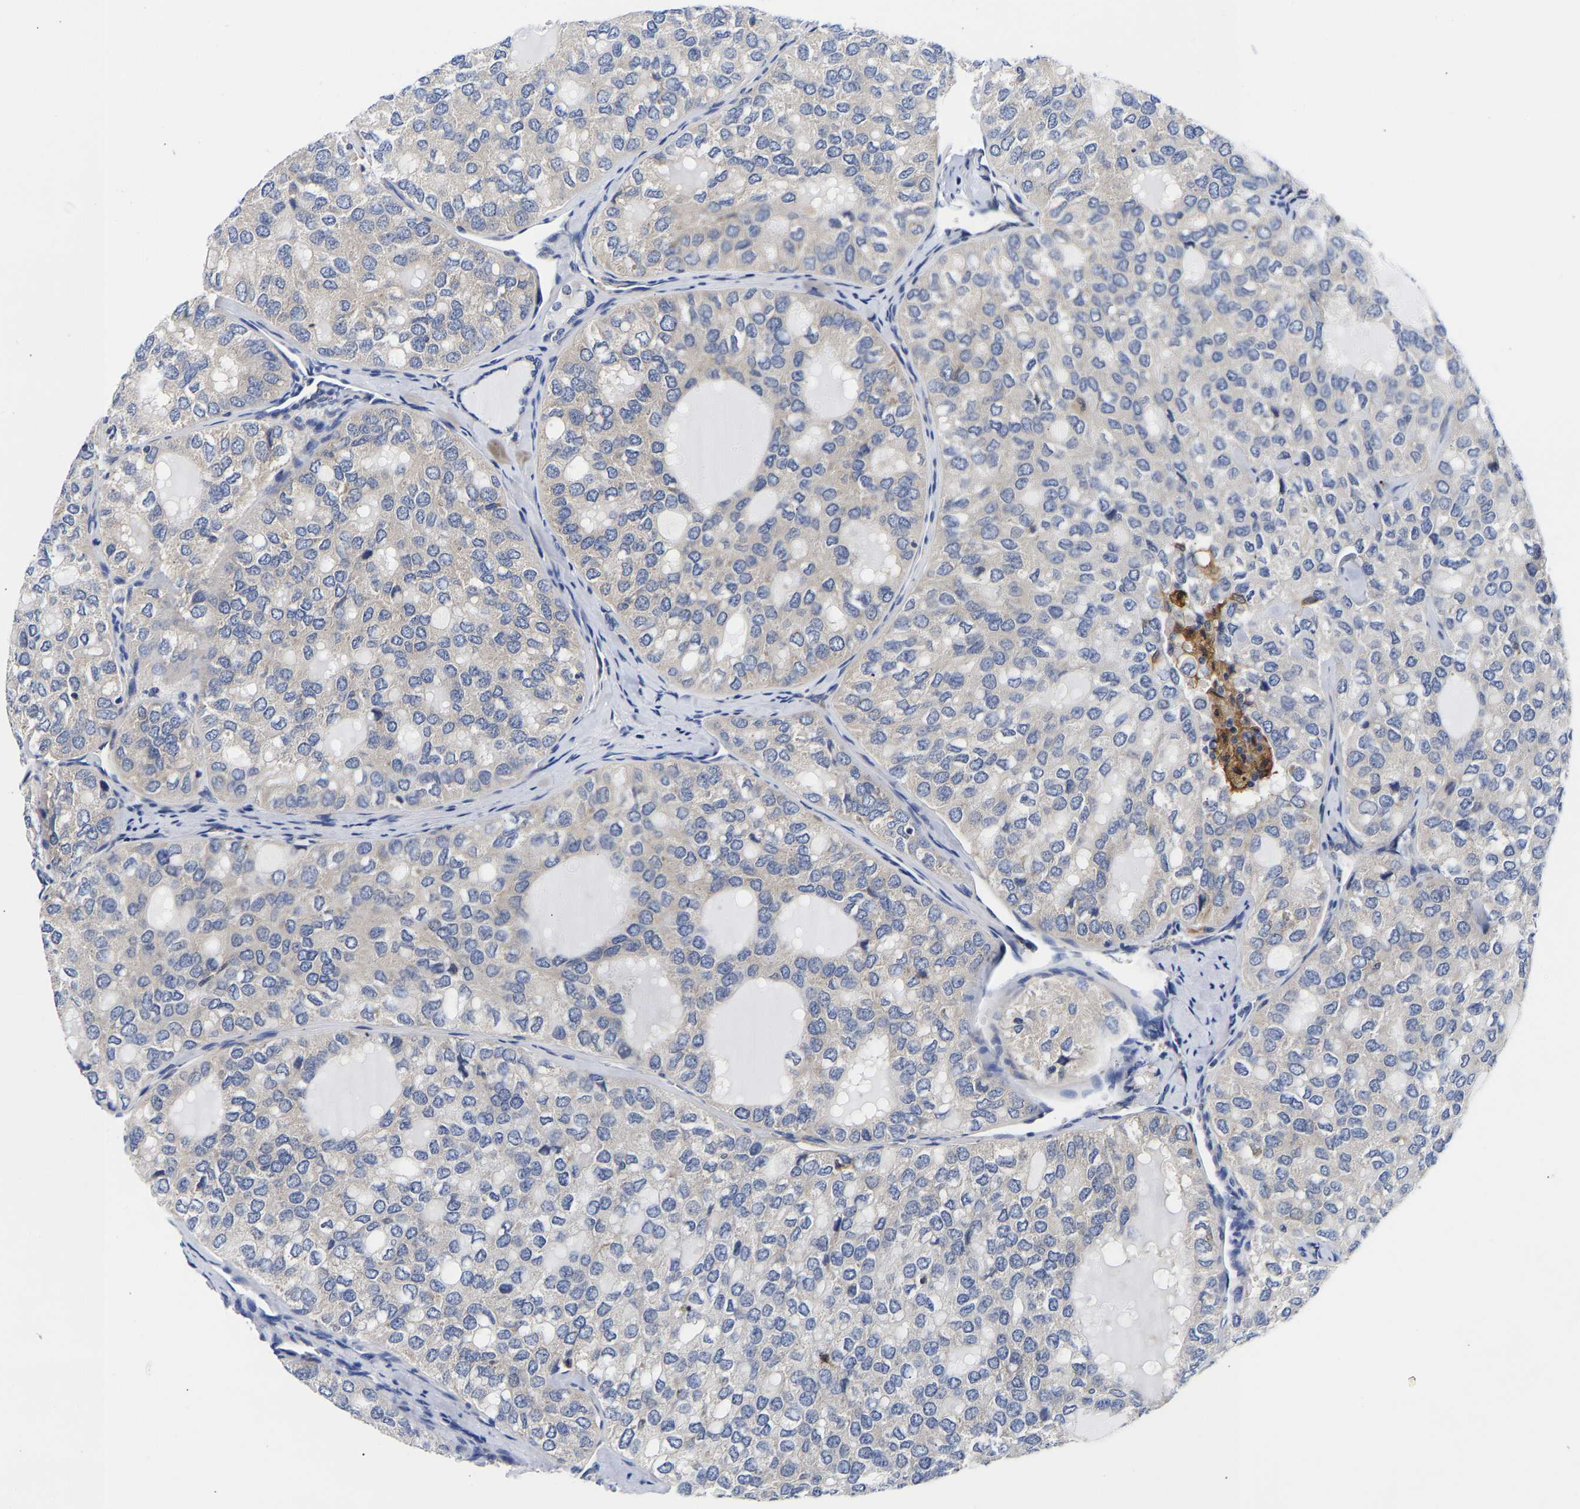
{"staining": {"intensity": "negative", "quantity": "none", "location": "none"}, "tissue": "thyroid cancer", "cell_type": "Tumor cells", "image_type": "cancer", "snomed": [{"axis": "morphology", "description": "Follicular adenoma carcinoma, NOS"}, {"axis": "topography", "description": "Thyroid gland"}], "caption": "IHC image of neoplastic tissue: human thyroid cancer stained with DAB exhibits no significant protein staining in tumor cells. (DAB IHC with hematoxylin counter stain).", "gene": "CCDC6", "patient": {"sex": "male", "age": 75}}